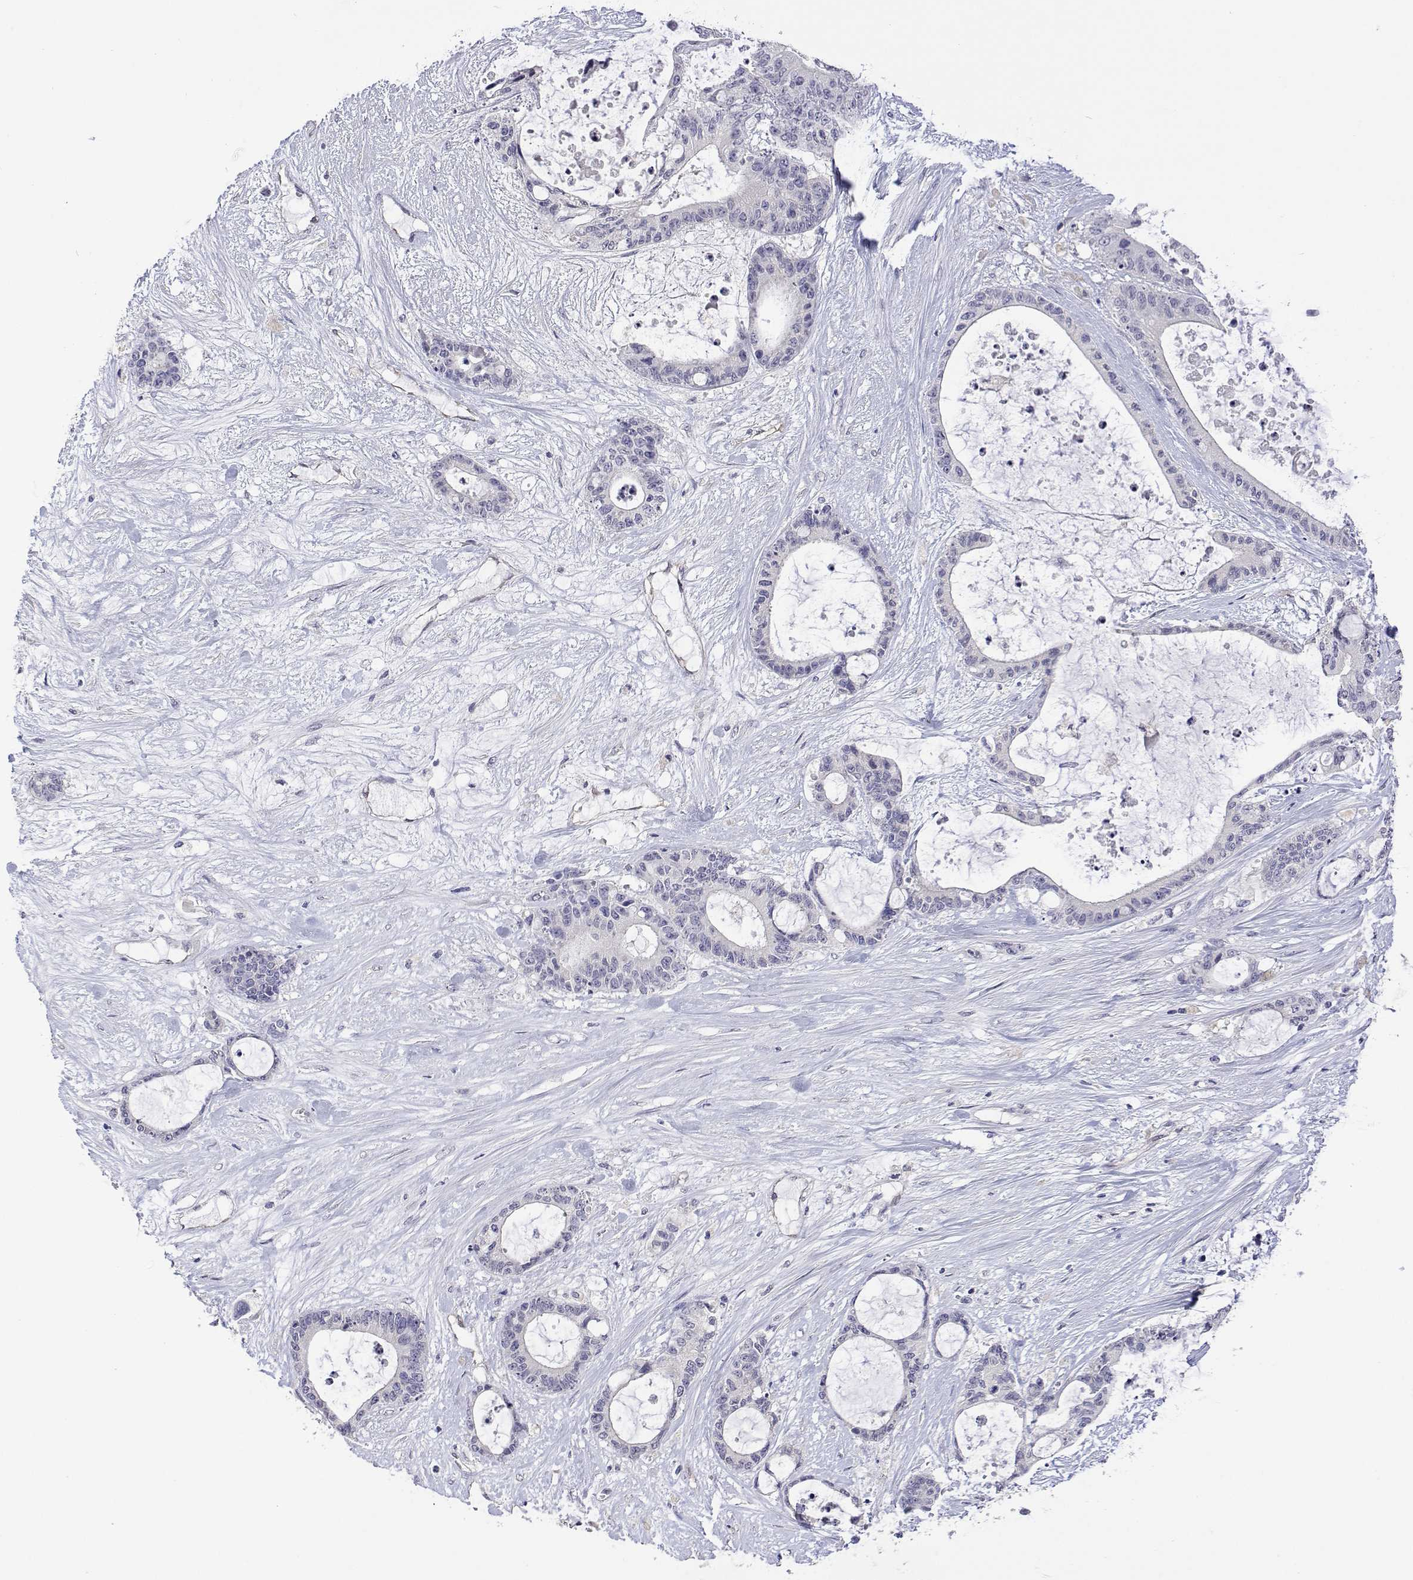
{"staining": {"intensity": "negative", "quantity": "none", "location": "none"}, "tissue": "liver cancer", "cell_type": "Tumor cells", "image_type": "cancer", "snomed": [{"axis": "morphology", "description": "Normal tissue, NOS"}, {"axis": "morphology", "description": "Cholangiocarcinoma"}, {"axis": "topography", "description": "Liver"}, {"axis": "topography", "description": "Peripheral nerve tissue"}], "caption": "This is a micrograph of IHC staining of liver cancer, which shows no positivity in tumor cells.", "gene": "PLCB1", "patient": {"sex": "female", "age": 73}}